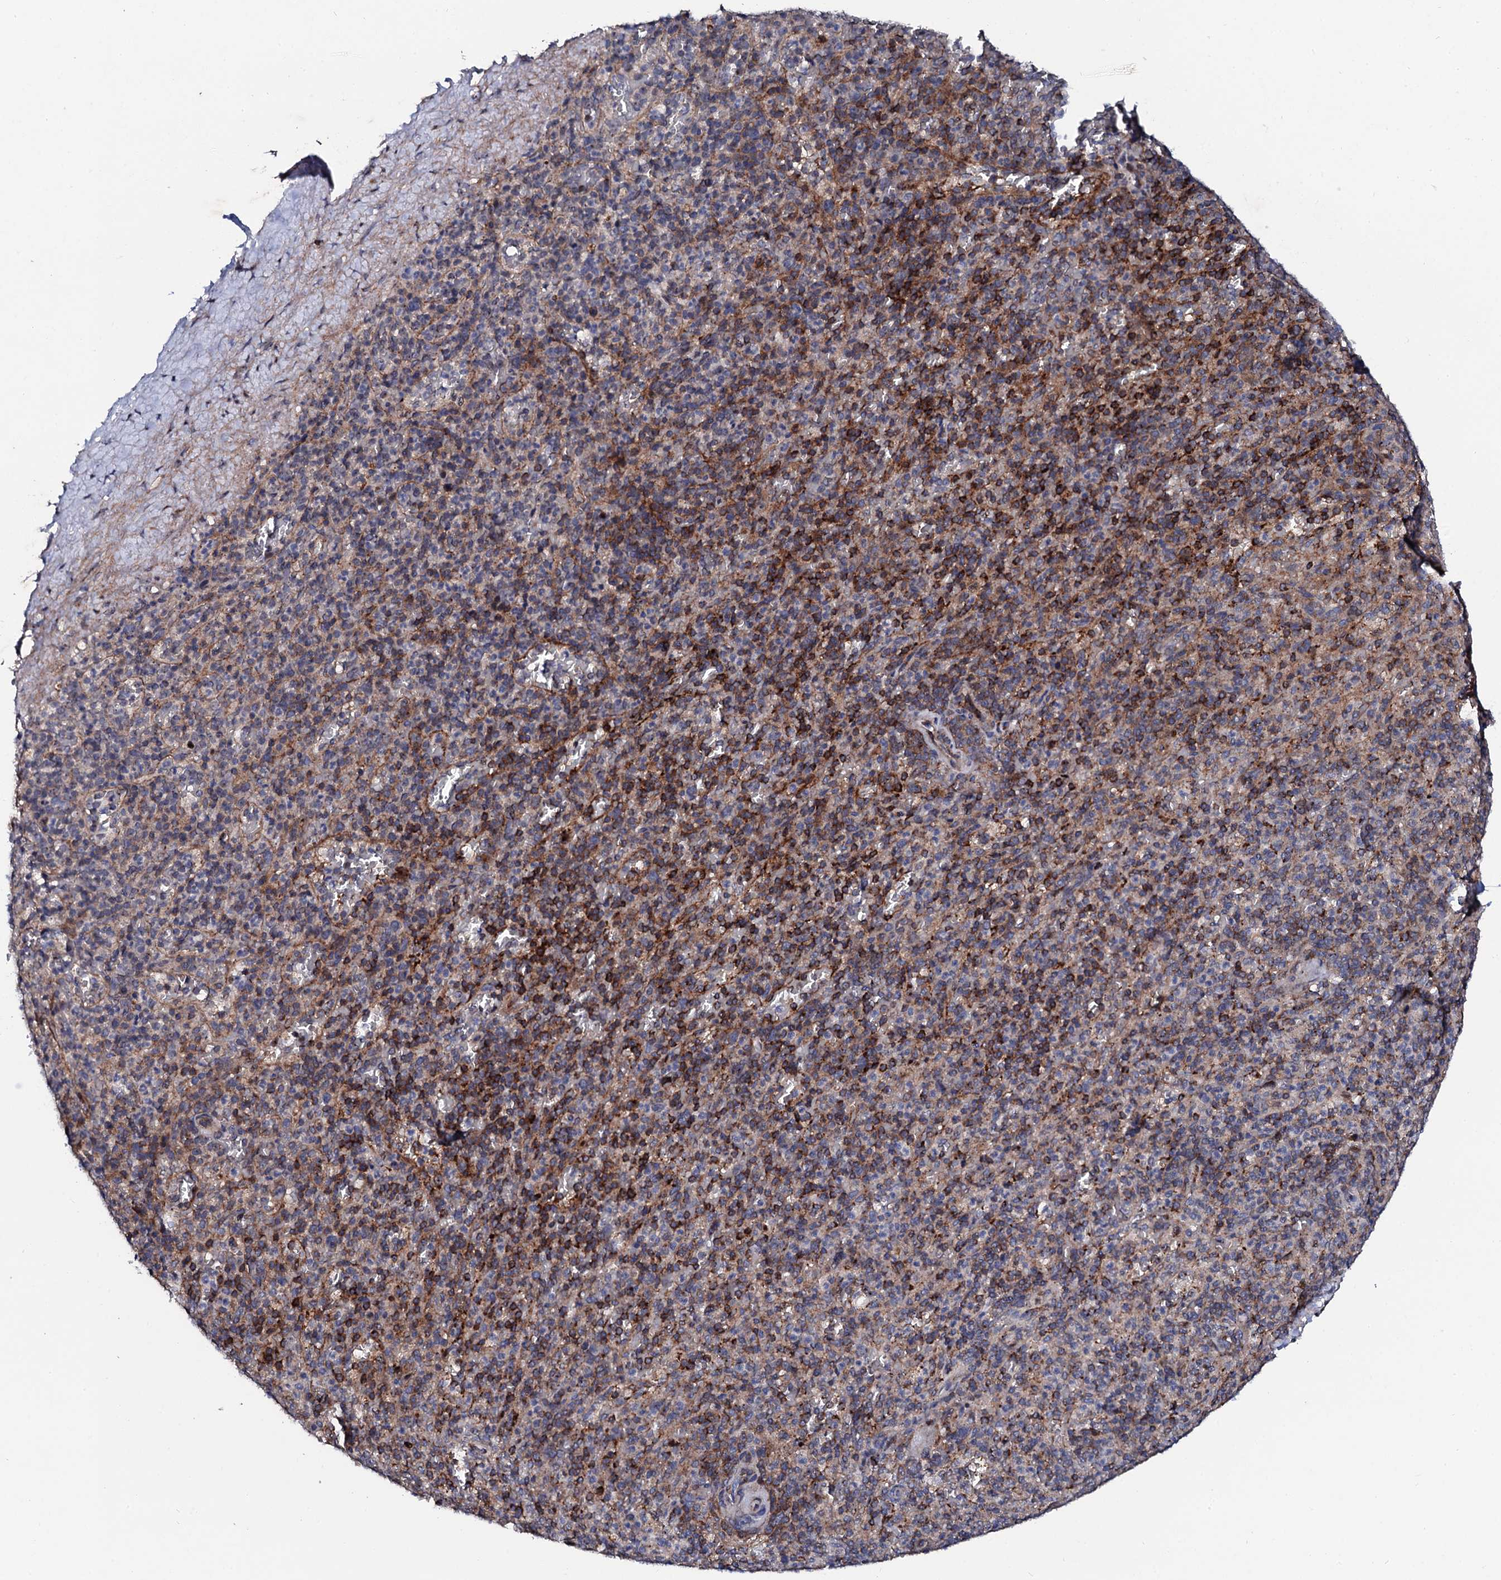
{"staining": {"intensity": "strong", "quantity": "25%-75%", "location": "cytoplasmic/membranous"}, "tissue": "spleen", "cell_type": "Cells in red pulp", "image_type": "normal", "snomed": [{"axis": "morphology", "description": "Normal tissue, NOS"}, {"axis": "topography", "description": "Spleen"}], "caption": "Protein positivity by immunohistochemistry displays strong cytoplasmic/membranous staining in approximately 25%-75% of cells in red pulp in unremarkable spleen.", "gene": "GTPBP4", "patient": {"sex": "male", "age": 82}}